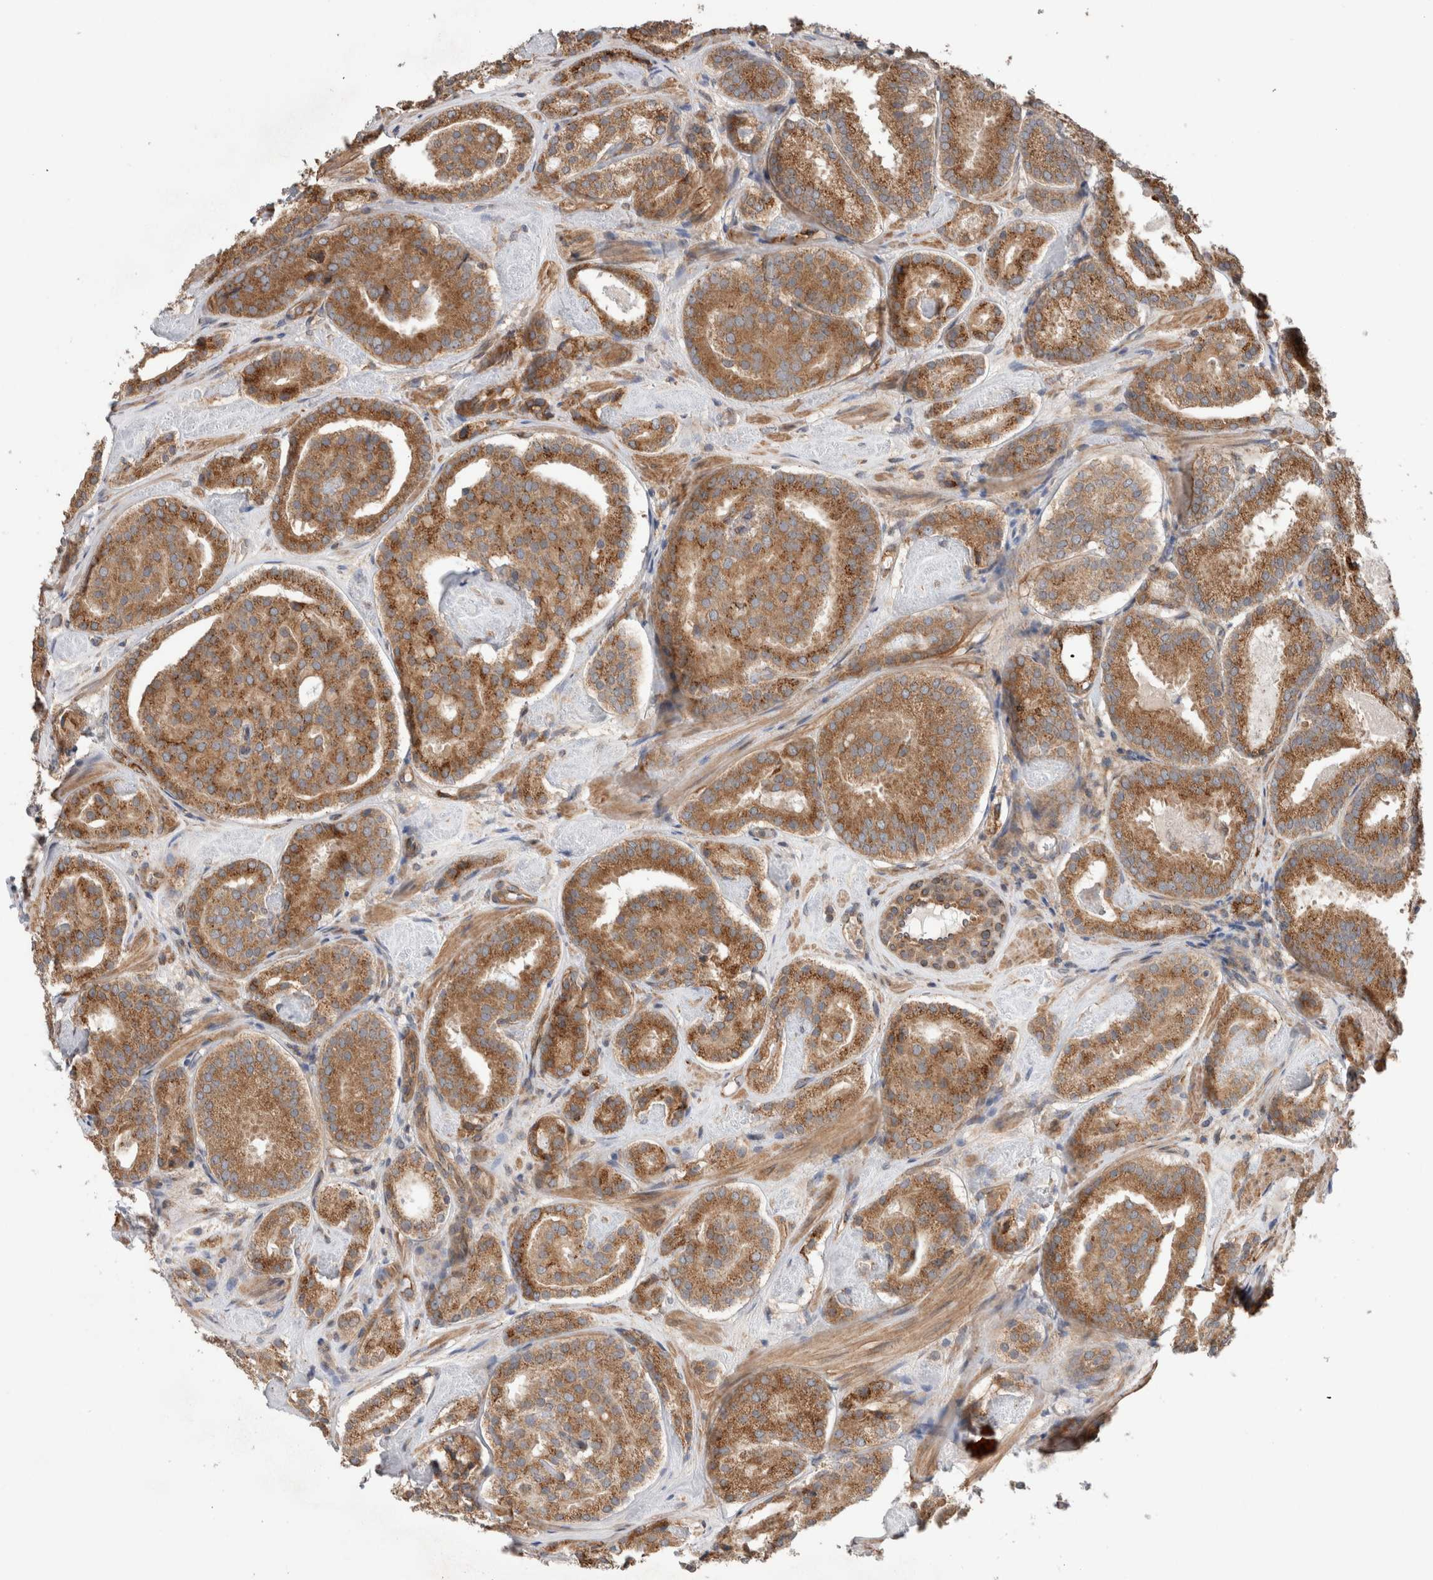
{"staining": {"intensity": "moderate", "quantity": ">75%", "location": "cytoplasmic/membranous"}, "tissue": "prostate cancer", "cell_type": "Tumor cells", "image_type": "cancer", "snomed": [{"axis": "morphology", "description": "Adenocarcinoma, Low grade"}, {"axis": "topography", "description": "Prostate"}], "caption": "Approximately >75% of tumor cells in prostate adenocarcinoma (low-grade) exhibit moderate cytoplasmic/membranous protein staining as visualized by brown immunohistochemical staining.", "gene": "TRIM5", "patient": {"sex": "male", "age": 69}}